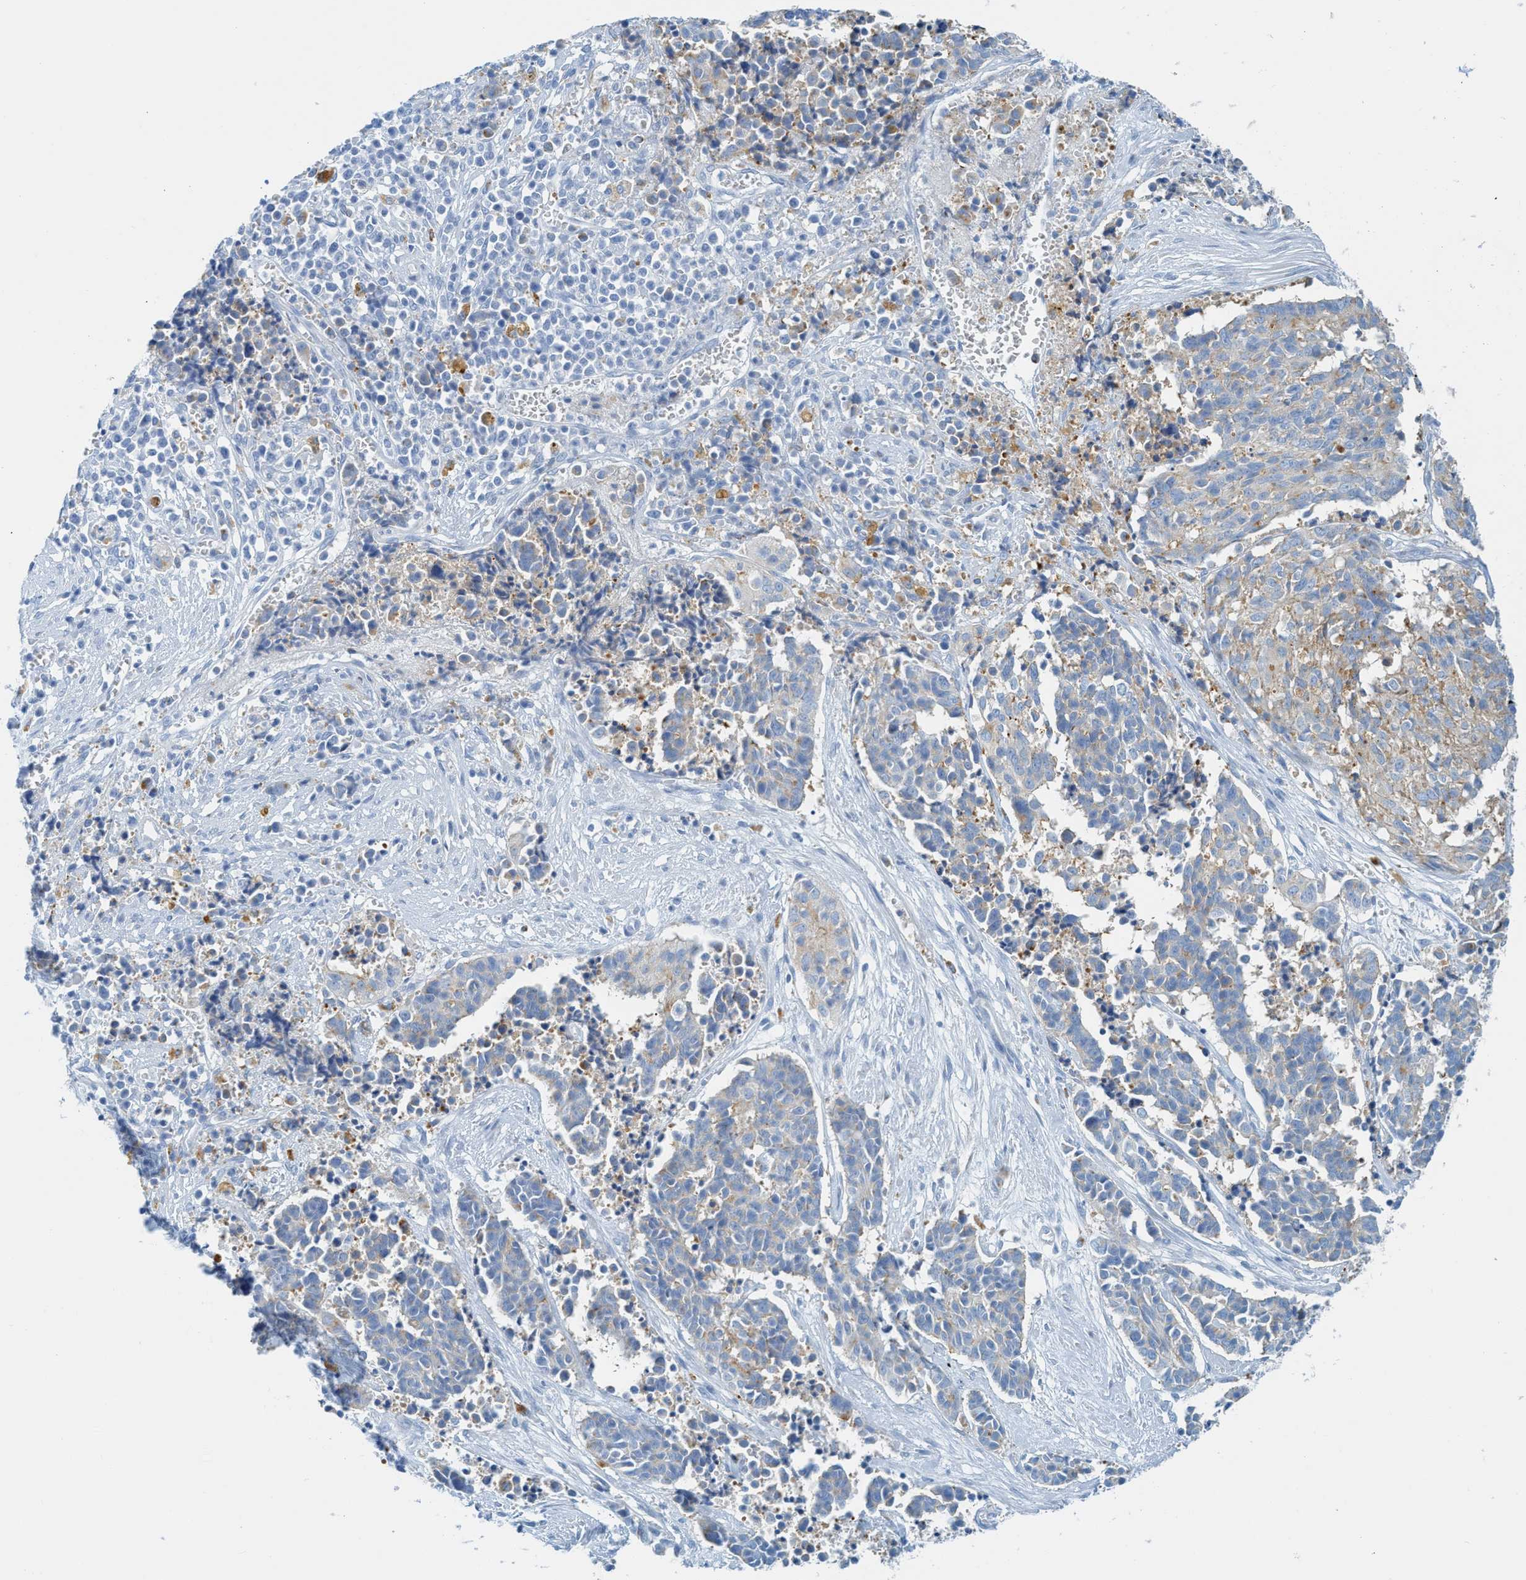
{"staining": {"intensity": "weak", "quantity": "<25%", "location": "cytoplasmic/membranous"}, "tissue": "cervical cancer", "cell_type": "Tumor cells", "image_type": "cancer", "snomed": [{"axis": "morphology", "description": "Squamous cell carcinoma, NOS"}, {"axis": "topography", "description": "Cervix"}], "caption": "A high-resolution histopathology image shows immunohistochemistry (IHC) staining of cervical cancer, which displays no significant positivity in tumor cells.", "gene": "C21orf62", "patient": {"sex": "female", "age": 35}}